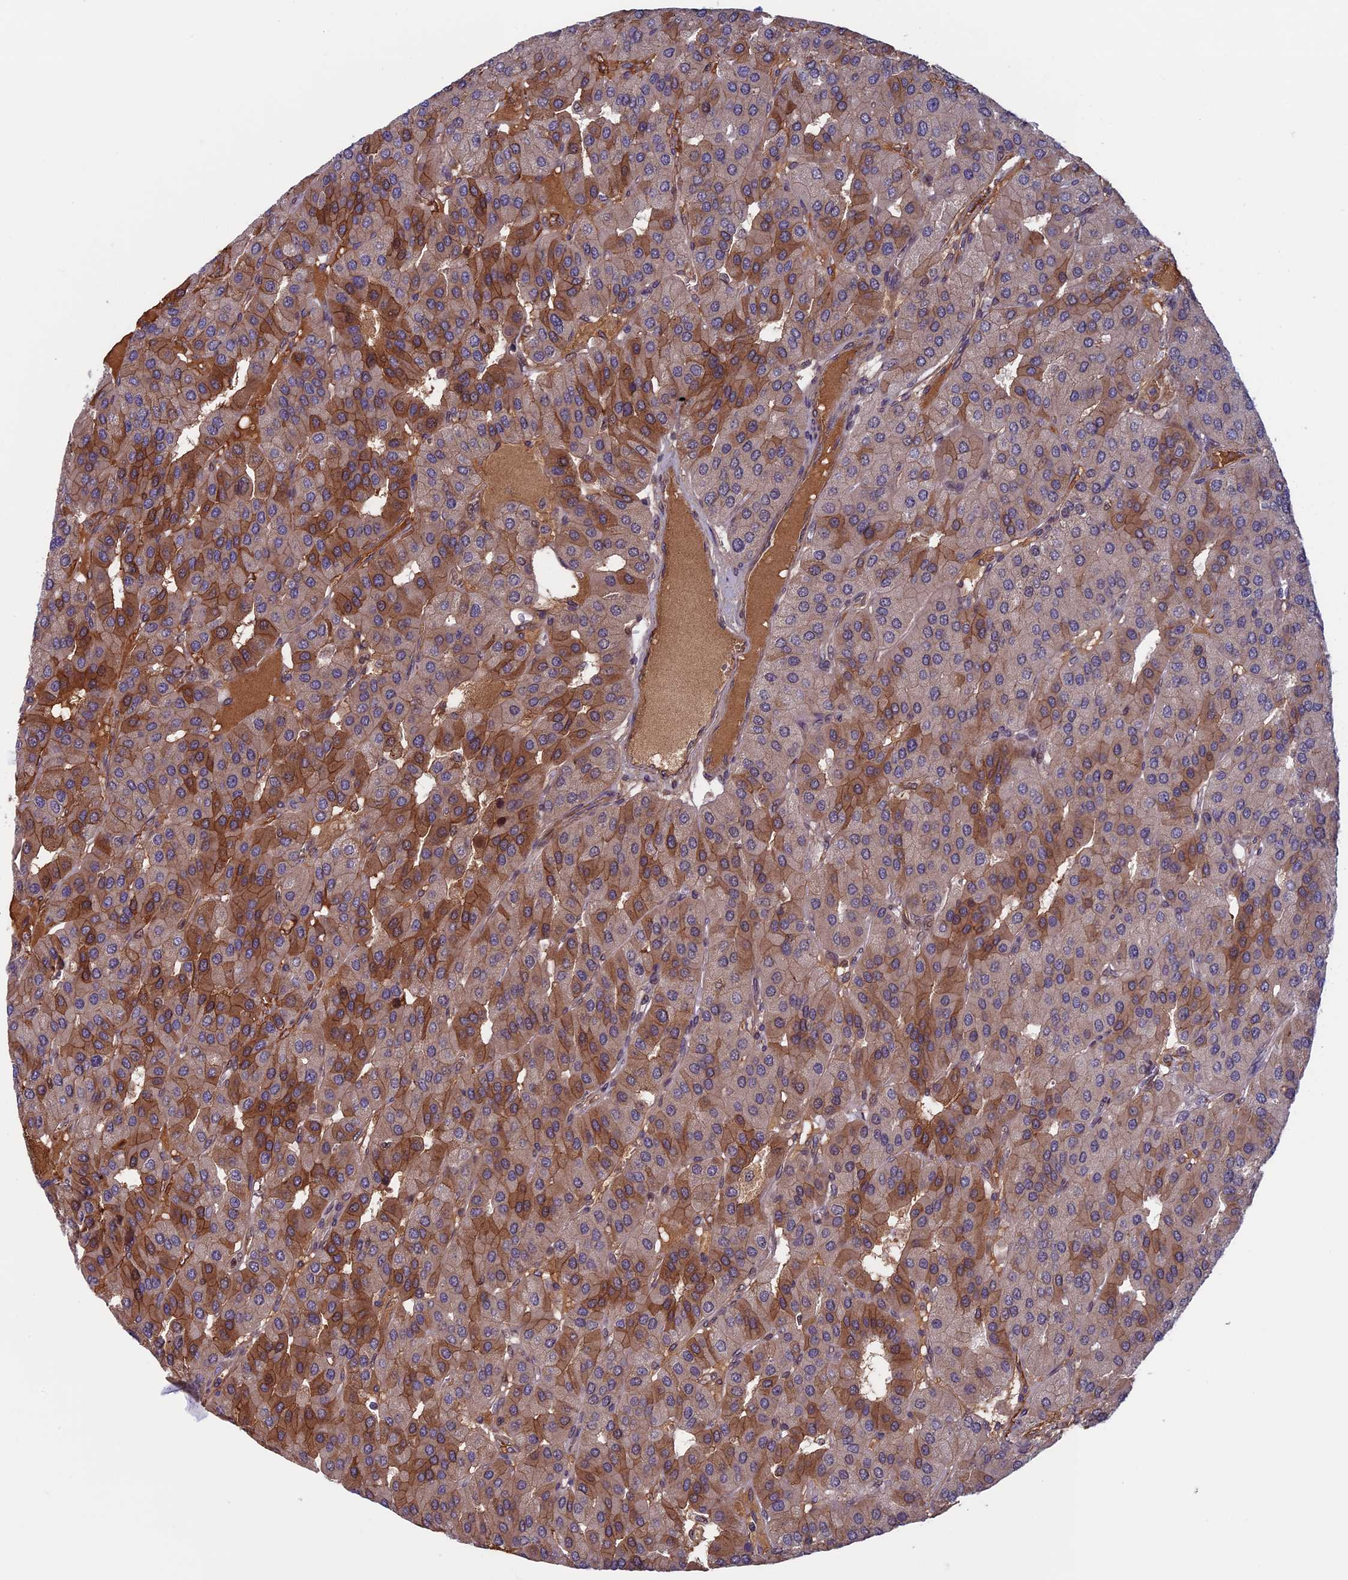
{"staining": {"intensity": "moderate", "quantity": "25%-75%", "location": "cytoplasmic/membranous"}, "tissue": "parathyroid gland", "cell_type": "Glandular cells", "image_type": "normal", "snomed": [{"axis": "morphology", "description": "Normal tissue, NOS"}, {"axis": "morphology", "description": "Adenoma, NOS"}, {"axis": "topography", "description": "Parathyroid gland"}], "caption": "This histopathology image reveals immunohistochemistry (IHC) staining of normal human parathyroid gland, with medium moderate cytoplasmic/membranous expression in about 25%-75% of glandular cells.", "gene": "FADS1", "patient": {"sex": "female", "age": 86}}